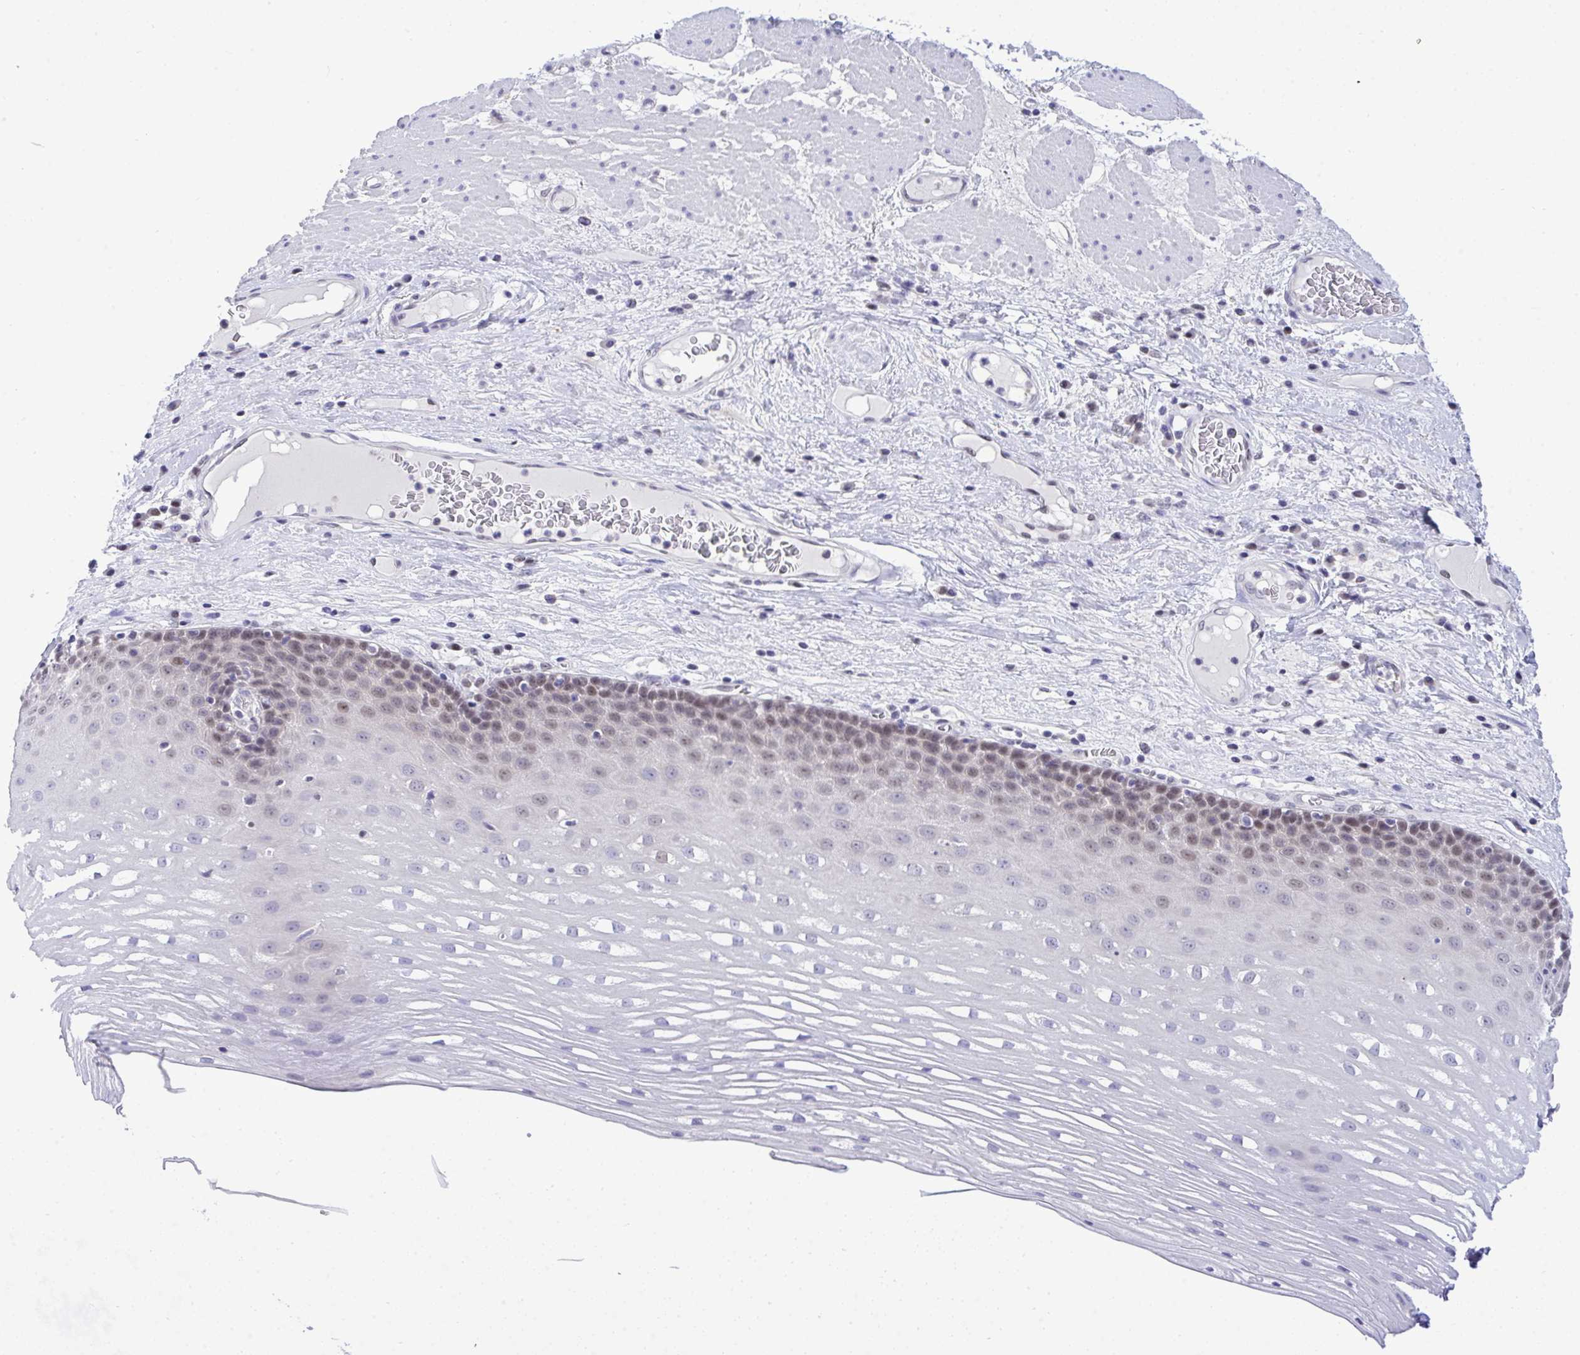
{"staining": {"intensity": "weak", "quantity": "25%-75%", "location": "nuclear"}, "tissue": "esophagus", "cell_type": "Squamous epithelial cells", "image_type": "normal", "snomed": [{"axis": "morphology", "description": "Normal tissue, NOS"}, {"axis": "topography", "description": "Esophagus"}], "caption": "Protein positivity by immunohistochemistry (IHC) displays weak nuclear staining in about 25%-75% of squamous epithelial cells in unremarkable esophagus. (DAB = brown stain, brightfield microscopy at high magnification).", "gene": "THOP1", "patient": {"sex": "male", "age": 62}}